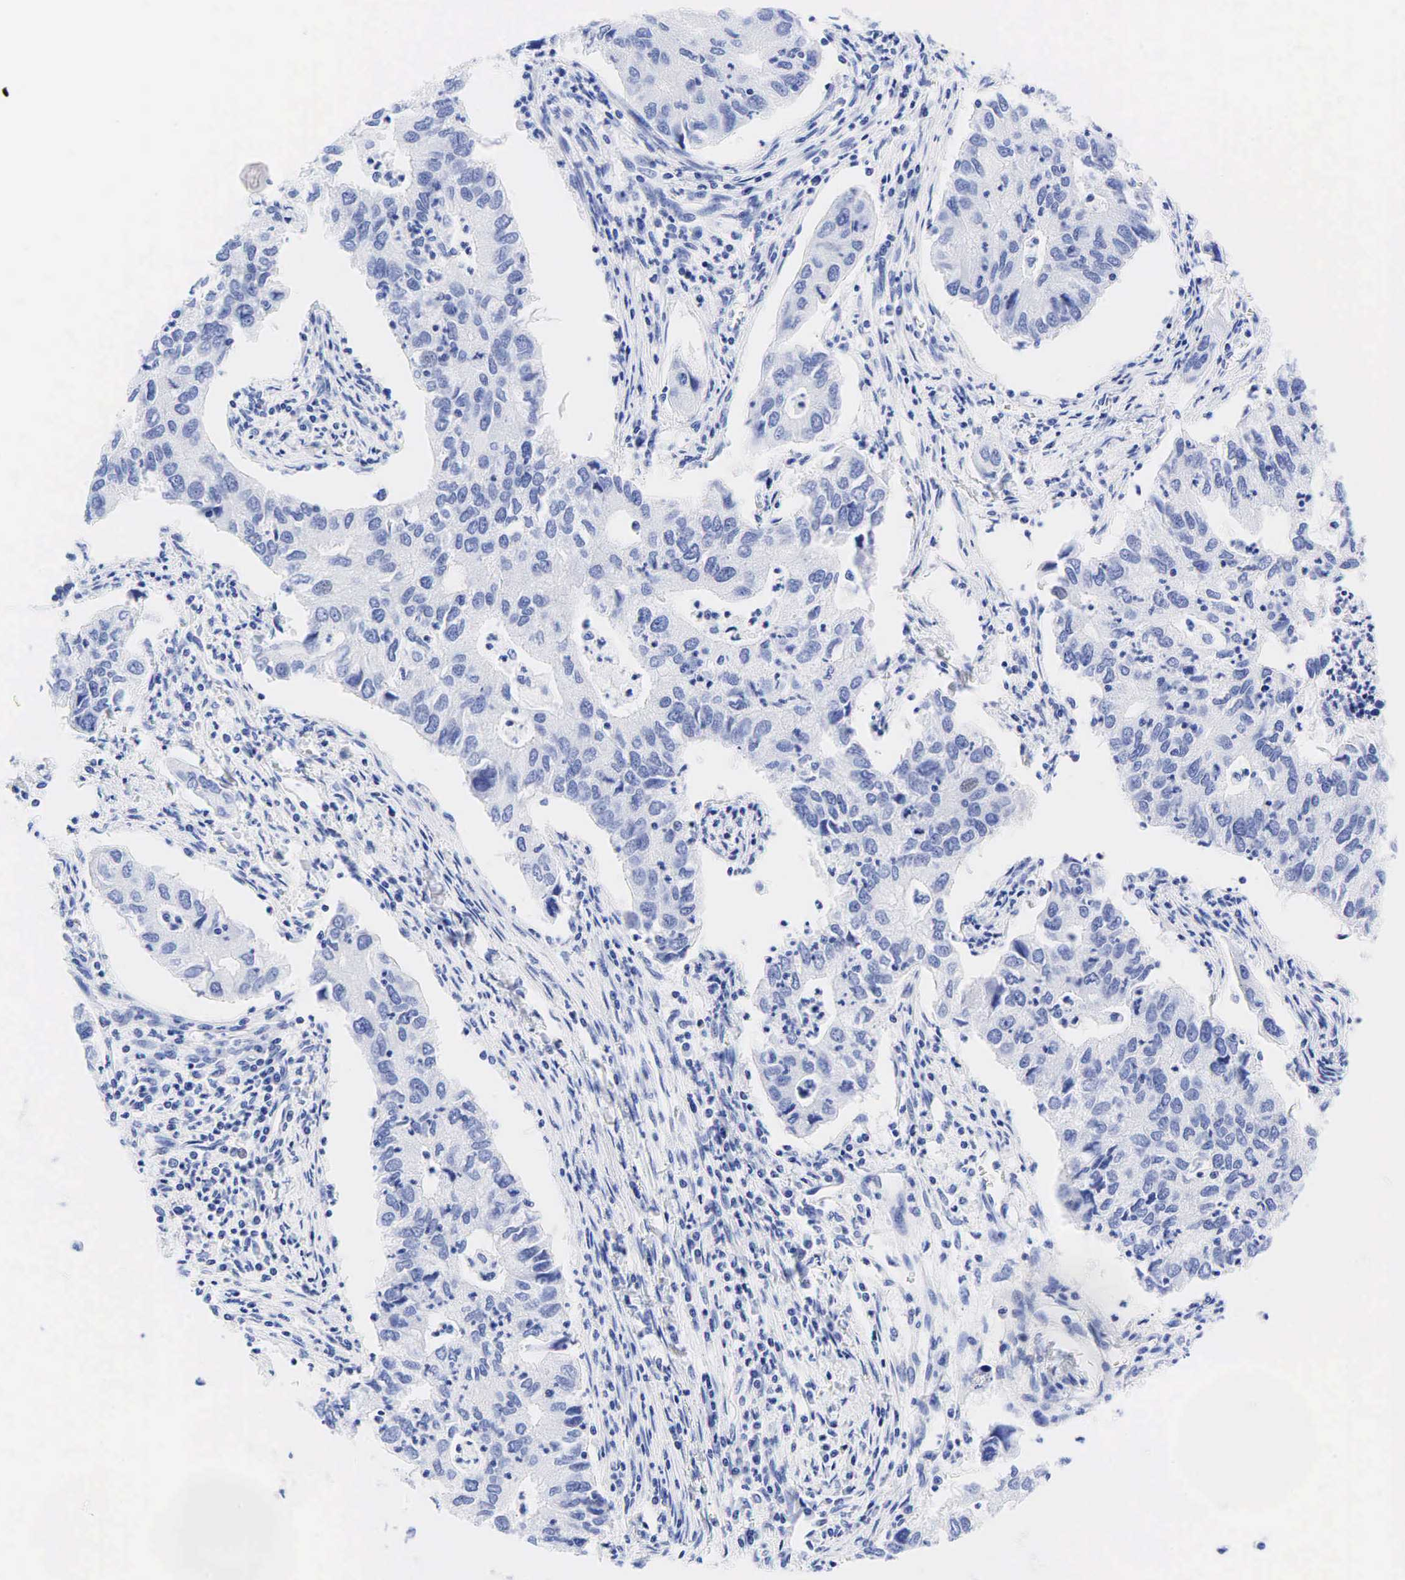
{"staining": {"intensity": "negative", "quantity": "none", "location": "none"}, "tissue": "lung cancer", "cell_type": "Tumor cells", "image_type": "cancer", "snomed": [{"axis": "morphology", "description": "Adenocarcinoma, NOS"}, {"axis": "topography", "description": "Lung"}], "caption": "Lung cancer was stained to show a protein in brown. There is no significant positivity in tumor cells. (DAB (3,3'-diaminobenzidine) immunohistochemistry (IHC), high magnification).", "gene": "CHGA", "patient": {"sex": "male", "age": 48}}